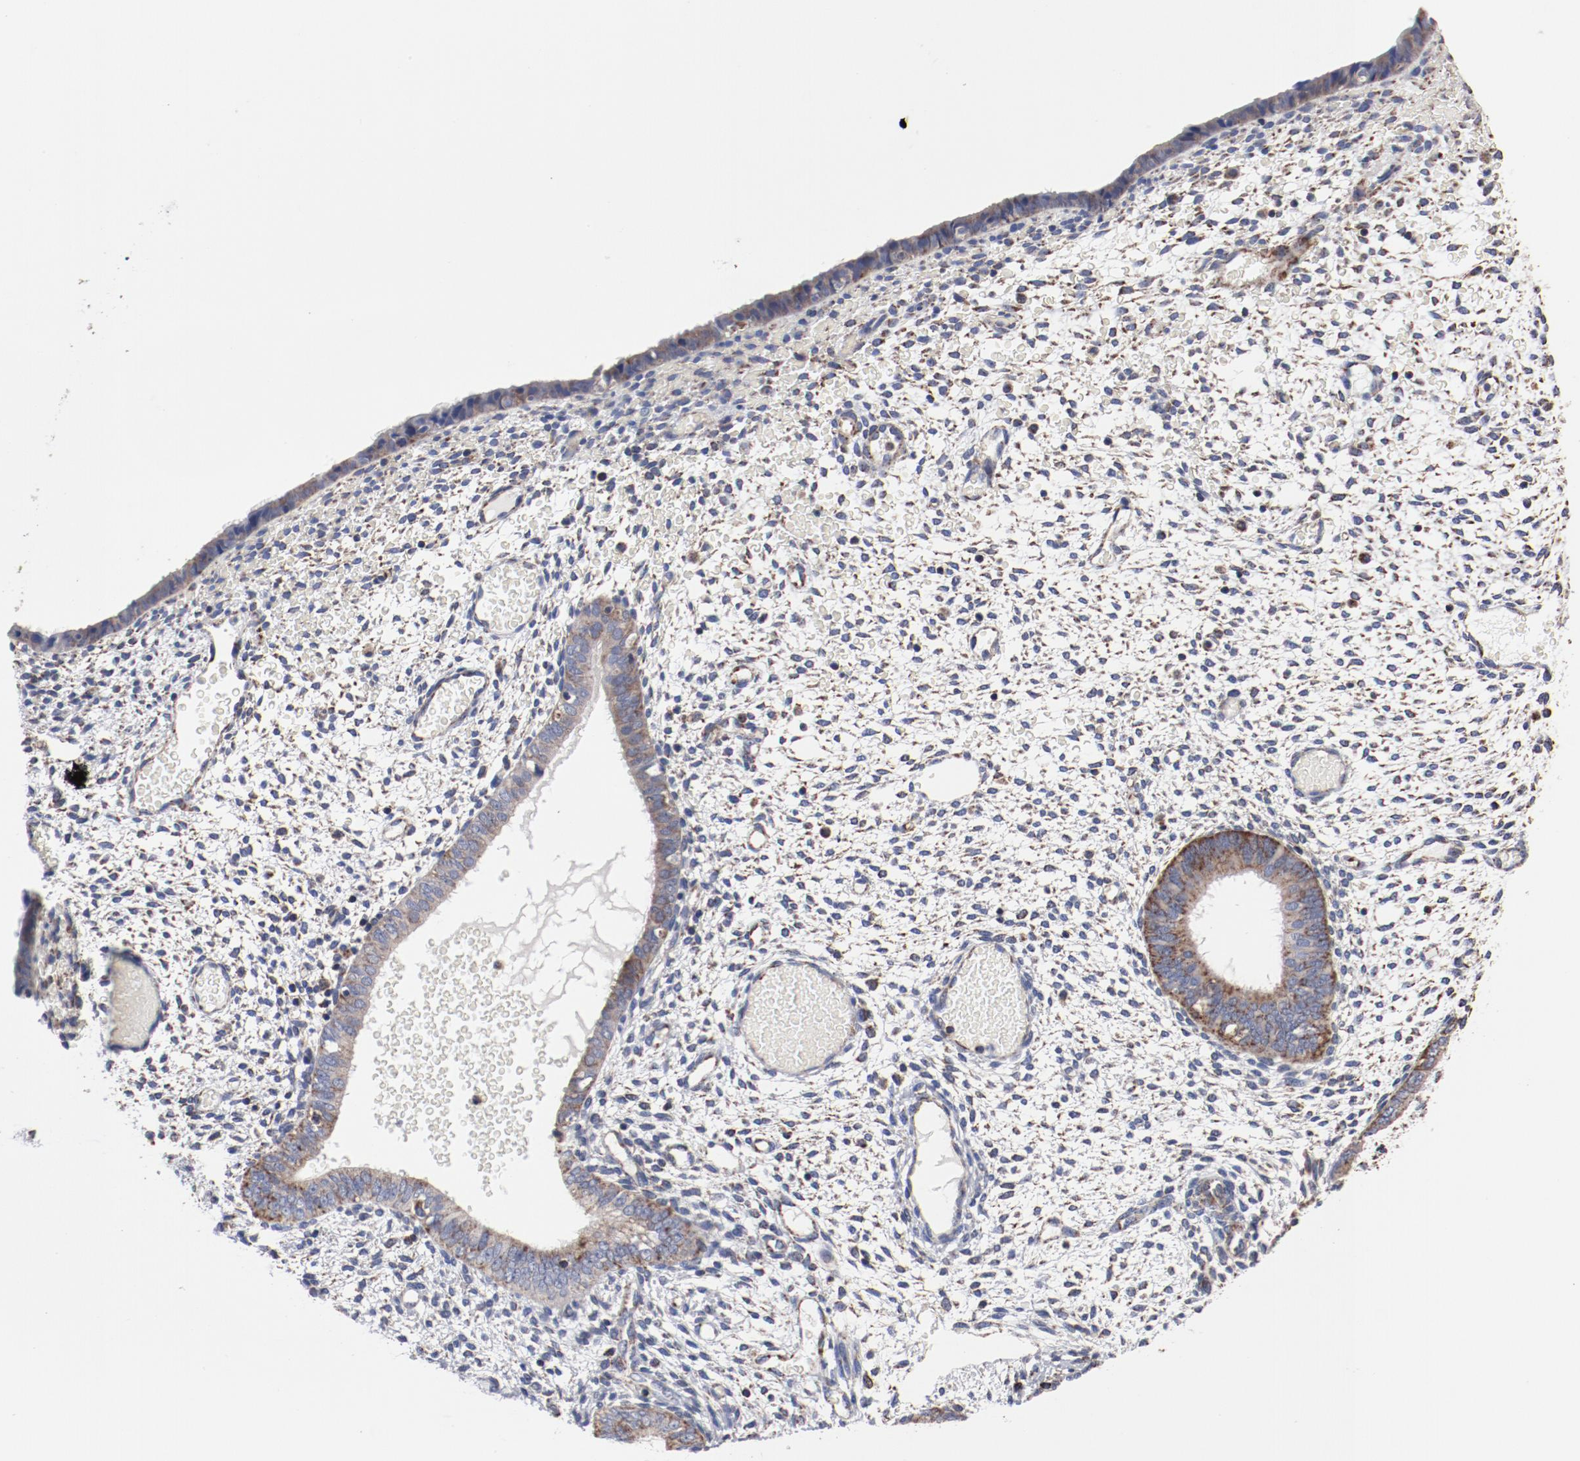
{"staining": {"intensity": "negative", "quantity": "none", "location": "none"}, "tissue": "endometrium", "cell_type": "Cells in endometrial stroma", "image_type": "normal", "snomed": [{"axis": "morphology", "description": "Normal tissue, NOS"}, {"axis": "topography", "description": "Endometrium"}], "caption": "A histopathology image of endometrium stained for a protein exhibits no brown staining in cells in endometrial stroma.", "gene": "NDUFV2", "patient": {"sex": "female", "age": 42}}